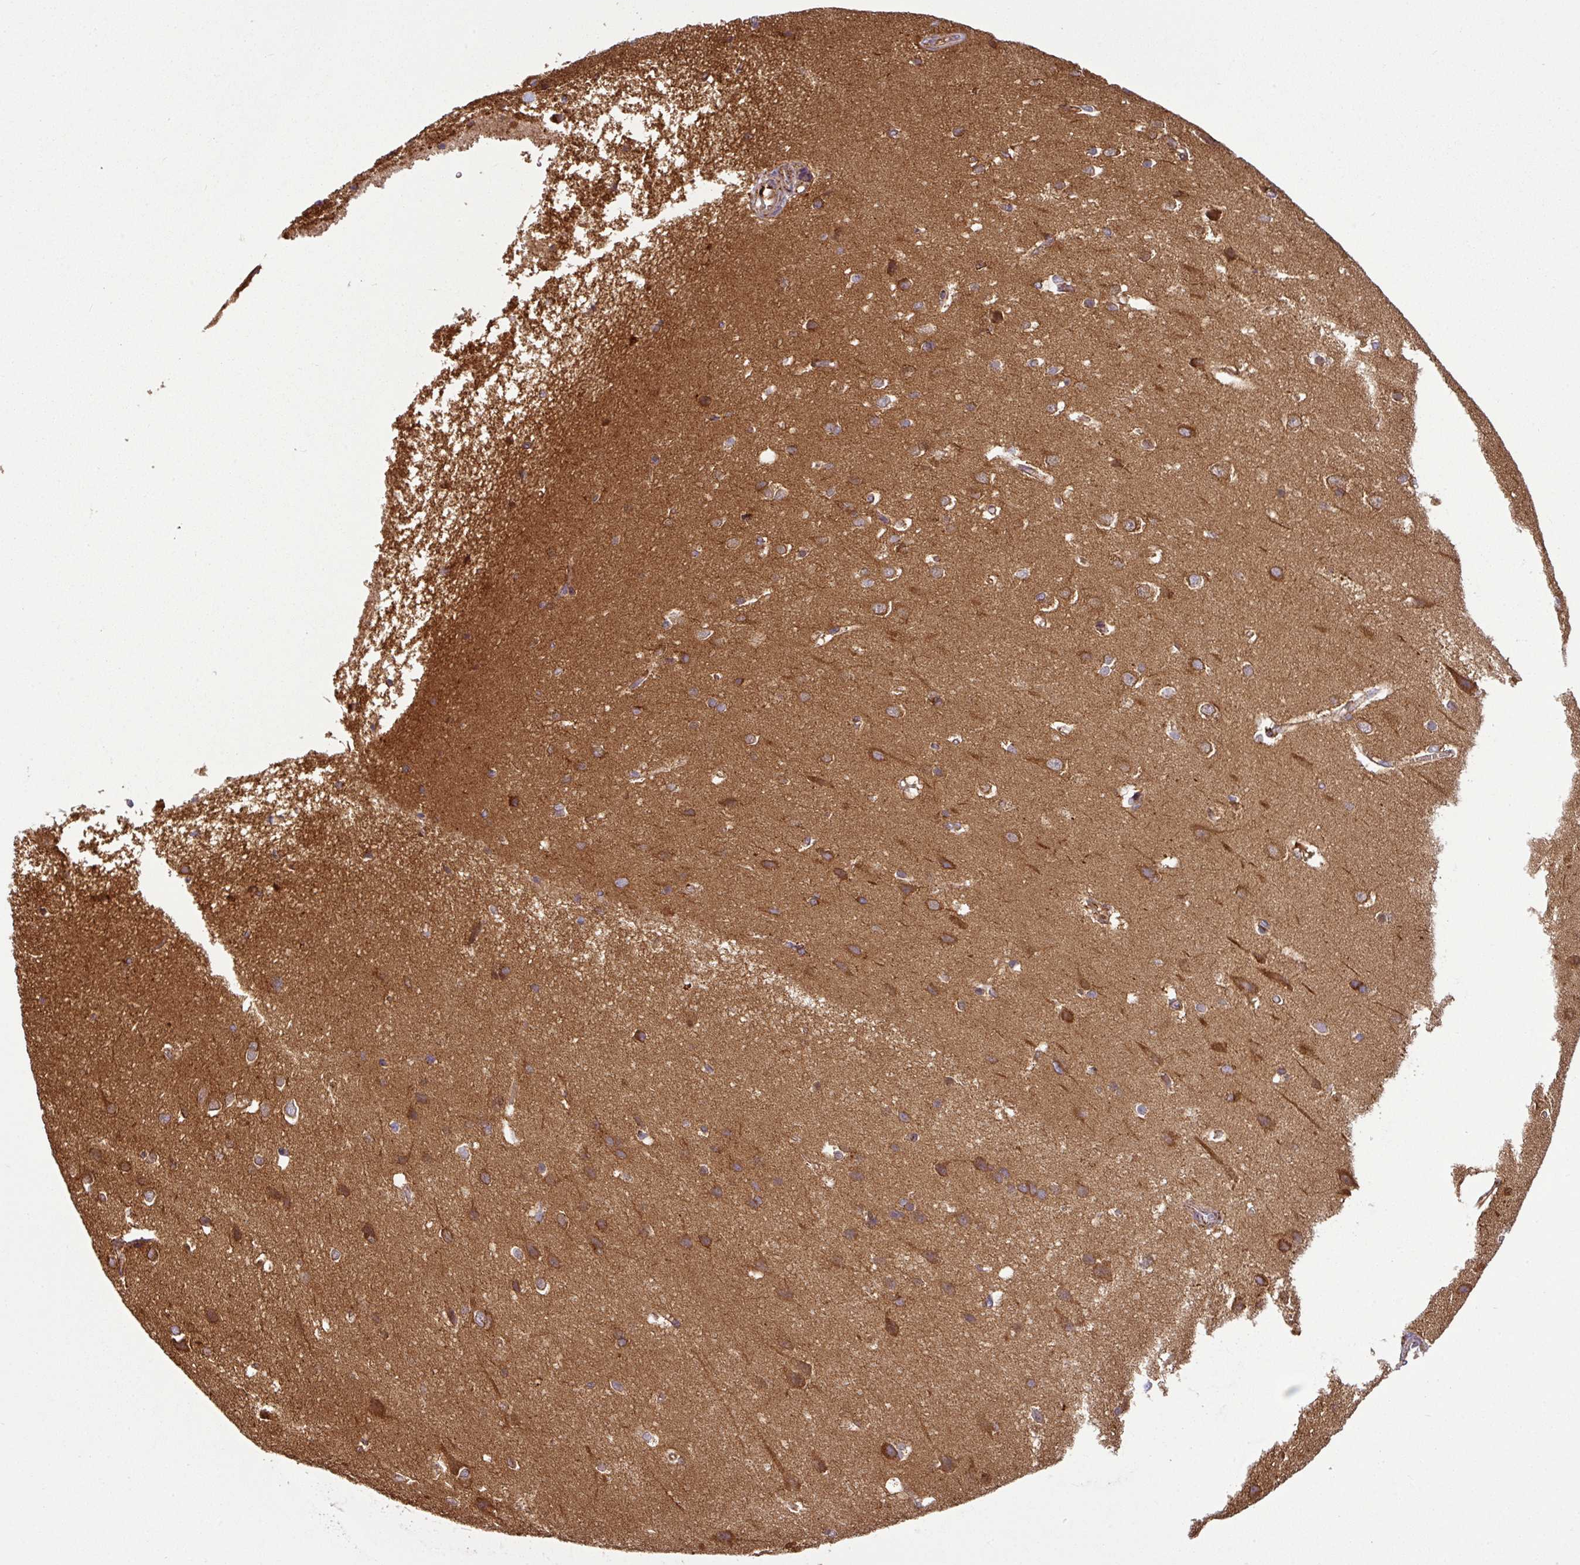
{"staining": {"intensity": "moderate", "quantity": ">75%", "location": "cytoplasmic/membranous"}, "tissue": "cerebral cortex", "cell_type": "Endothelial cells", "image_type": "normal", "snomed": [{"axis": "morphology", "description": "Normal tissue, NOS"}, {"axis": "topography", "description": "Cerebral cortex"}], "caption": "Cerebral cortex stained with immunohistochemistry (IHC) displays moderate cytoplasmic/membranous expression in approximately >75% of endothelial cells.", "gene": "PRELID3B", "patient": {"sex": "male", "age": 37}}